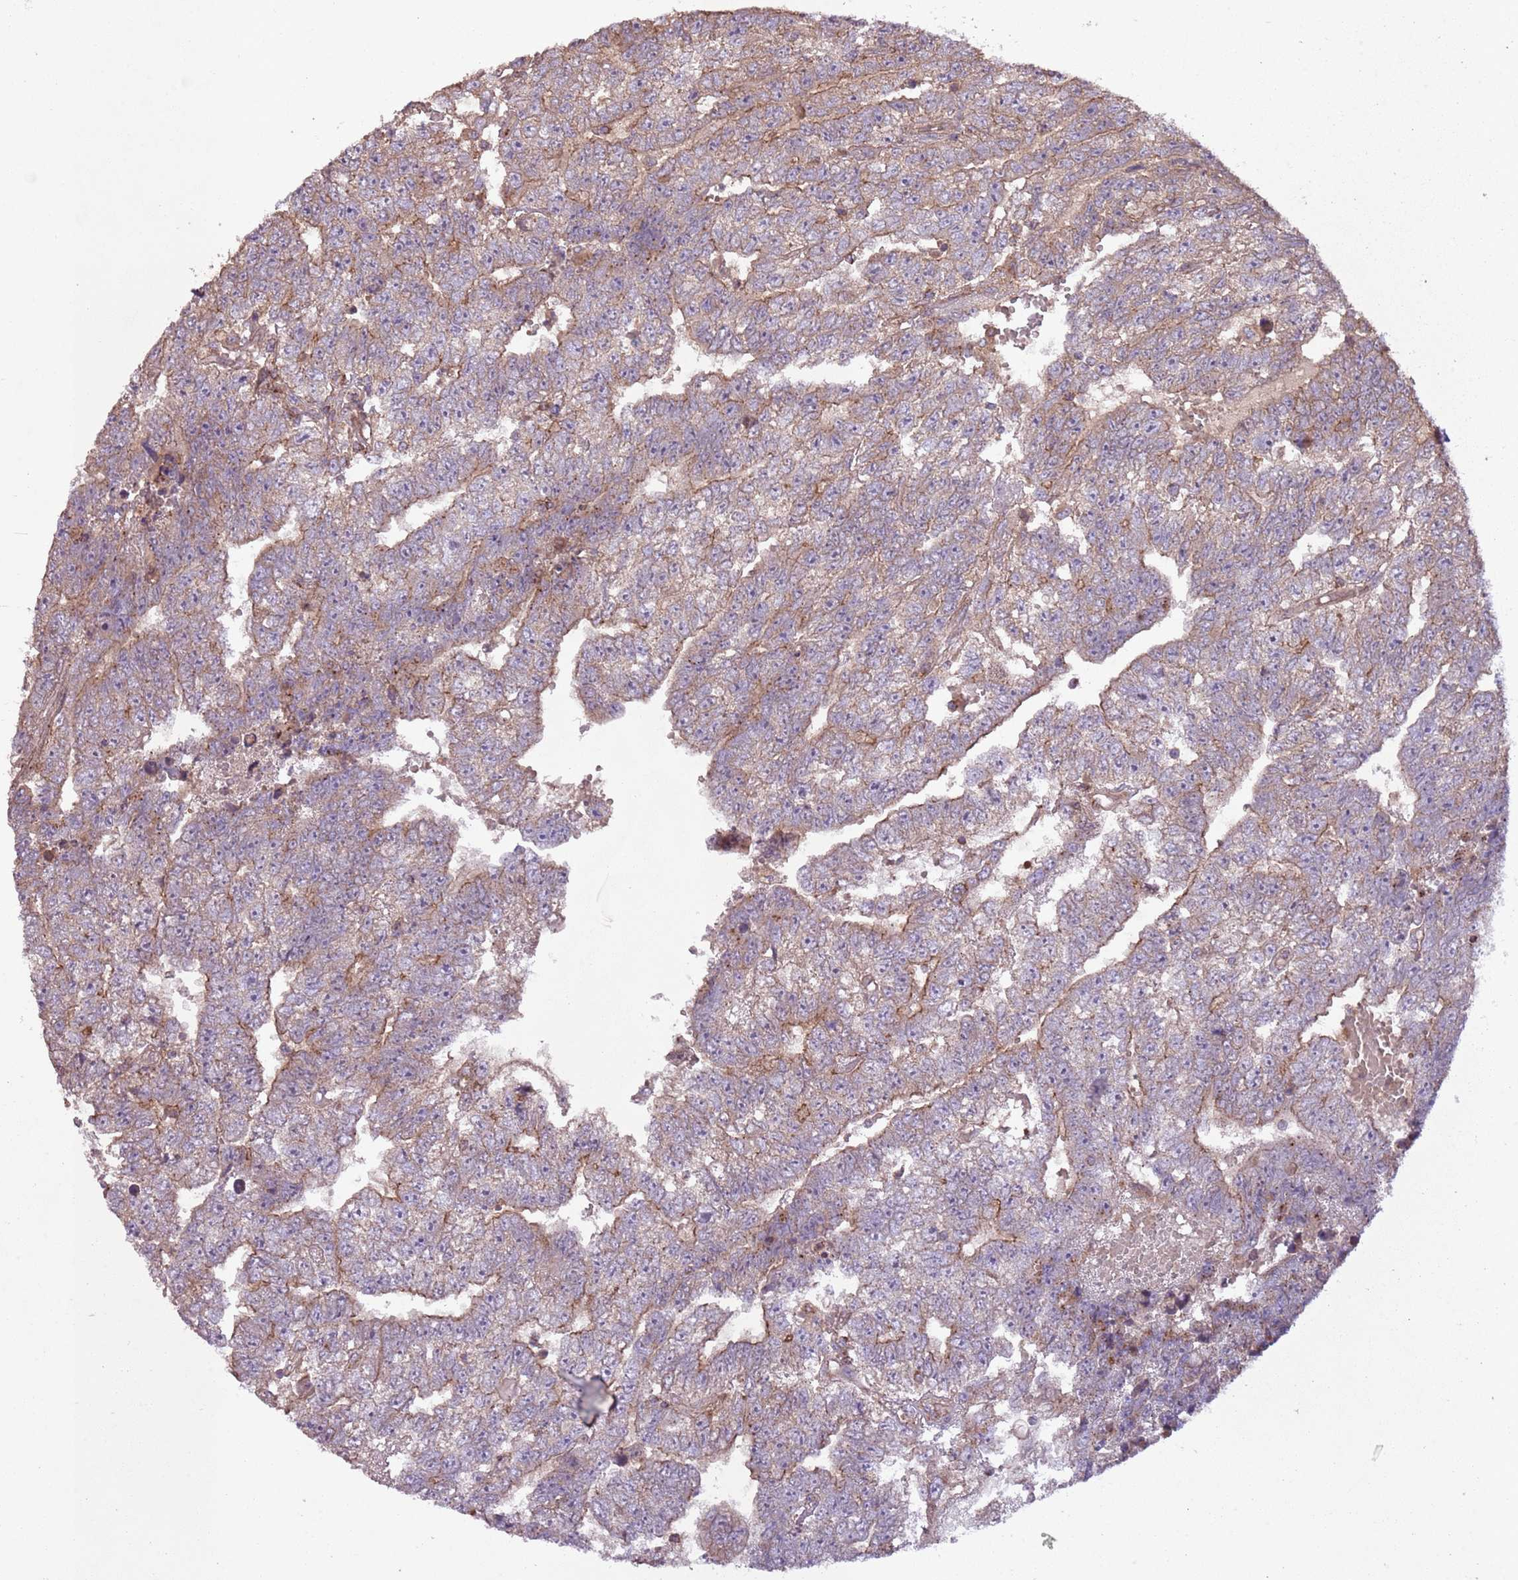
{"staining": {"intensity": "weak", "quantity": "25%-75%", "location": "cytoplasmic/membranous"}, "tissue": "testis cancer", "cell_type": "Tumor cells", "image_type": "cancer", "snomed": [{"axis": "morphology", "description": "Carcinoma, Embryonal, NOS"}, {"axis": "topography", "description": "Testis"}], "caption": "Testis embryonal carcinoma stained for a protein (brown) reveals weak cytoplasmic/membranous positive expression in about 25%-75% of tumor cells.", "gene": "ANKRD24", "patient": {"sex": "male", "age": 25}}